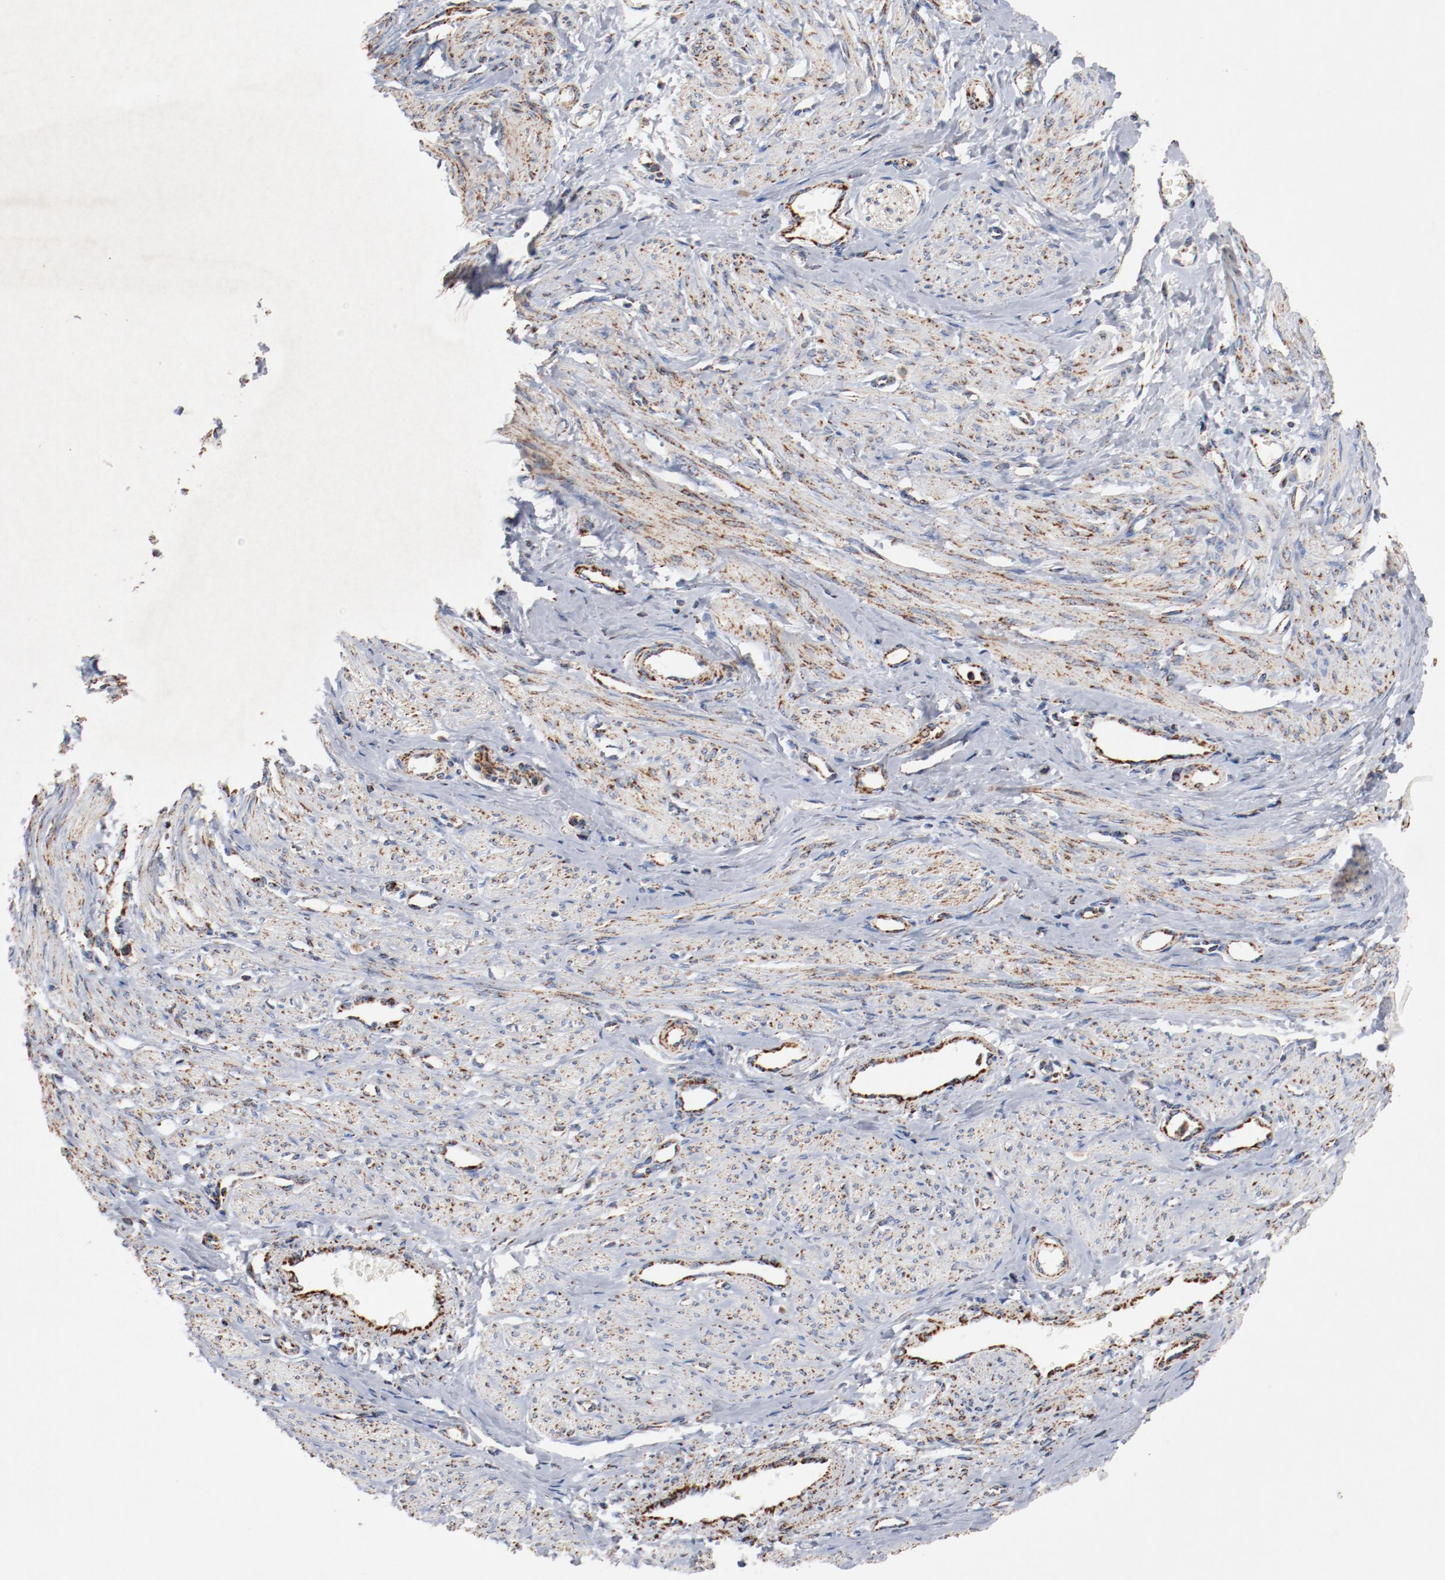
{"staining": {"intensity": "moderate", "quantity": ">75%", "location": "cytoplasmic/membranous"}, "tissue": "smooth muscle", "cell_type": "Smooth muscle cells", "image_type": "normal", "snomed": [{"axis": "morphology", "description": "Normal tissue, NOS"}, {"axis": "topography", "description": "Smooth muscle"}, {"axis": "topography", "description": "Uterus"}], "caption": "The histopathology image reveals staining of benign smooth muscle, revealing moderate cytoplasmic/membranous protein expression (brown color) within smooth muscle cells.", "gene": "NDUFS4", "patient": {"sex": "female", "age": 39}}